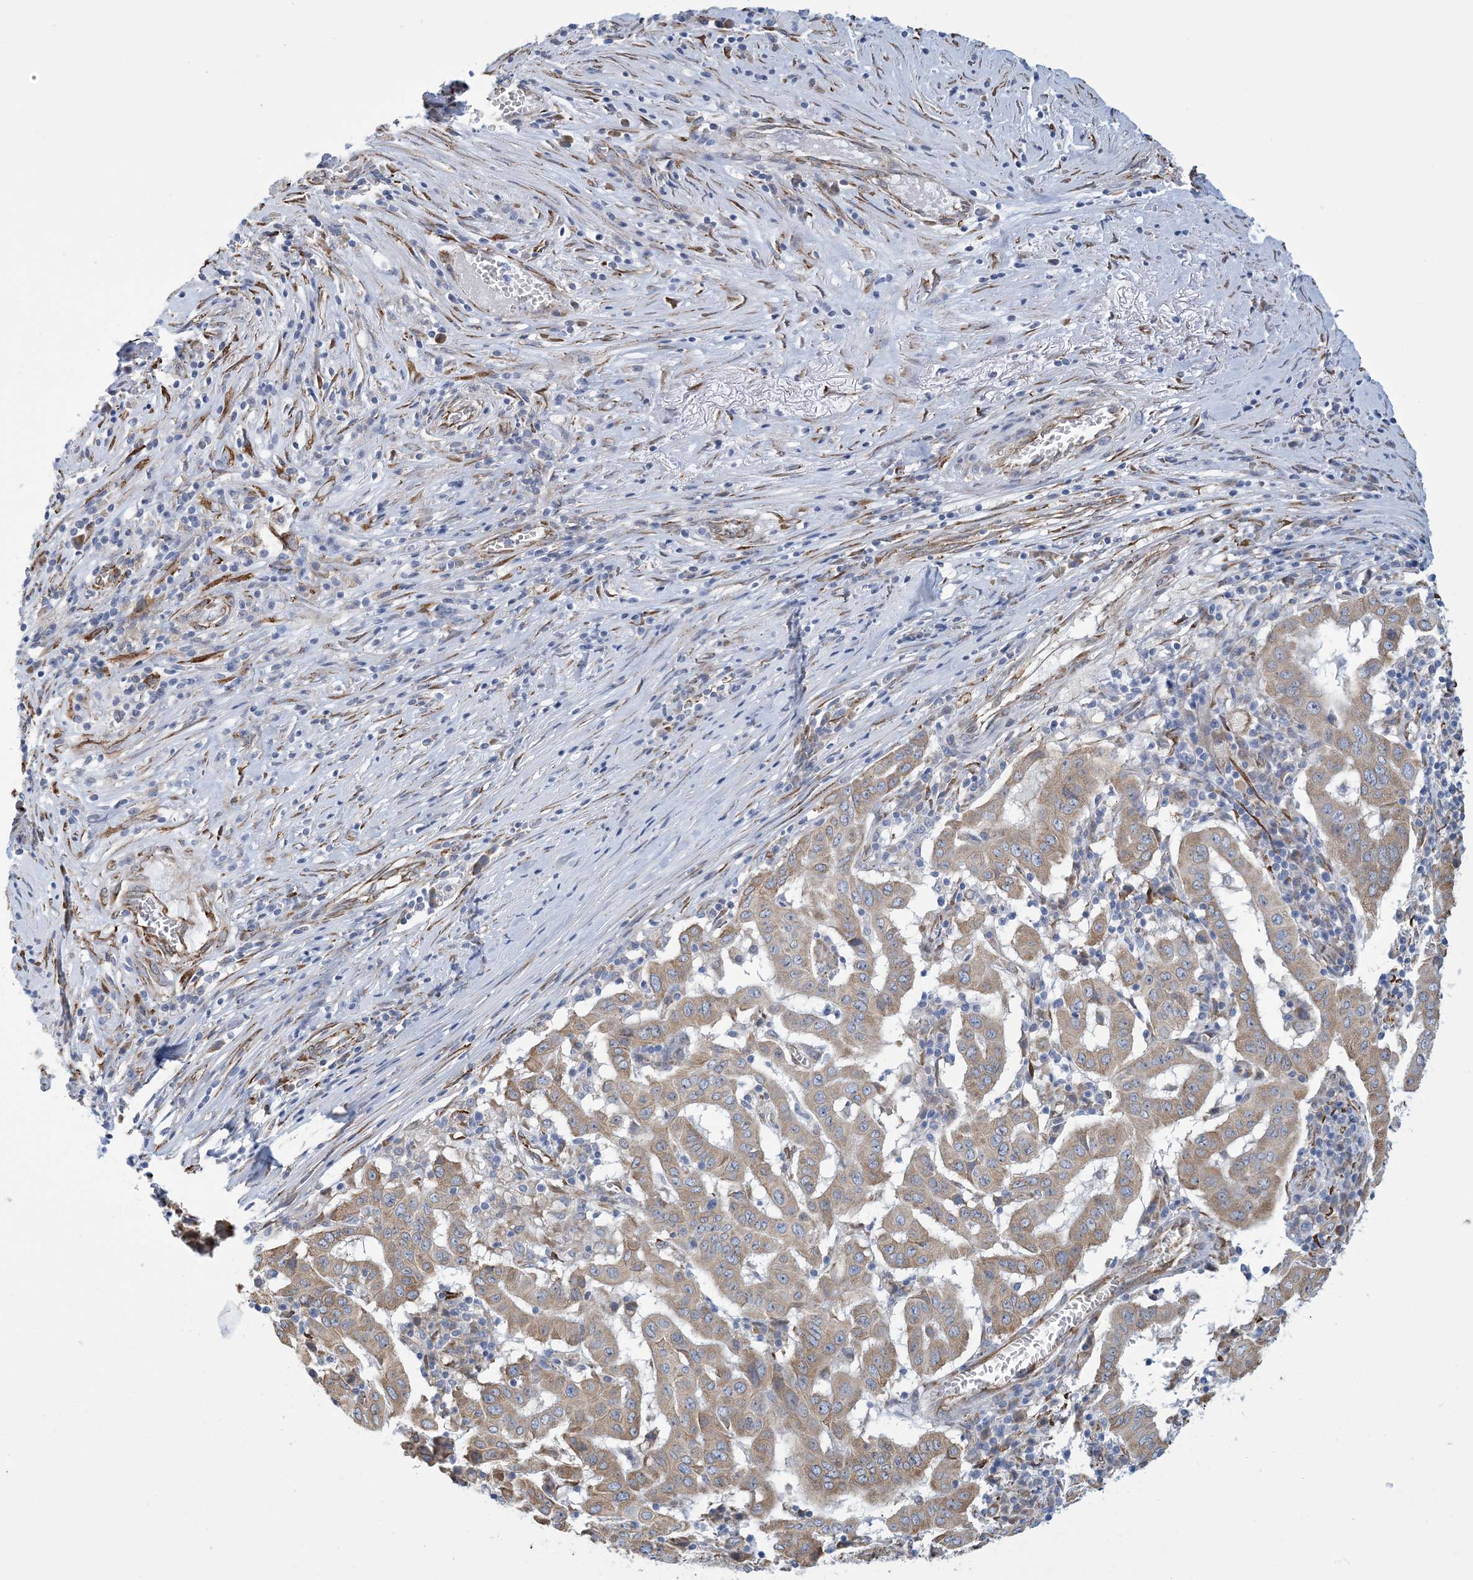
{"staining": {"intensity": "weak", "quantity": ">75%", "location": "cytoplasmic/membranous"}, "tissue": "pancreatic cancer", "cell_type": "Tumor cells", "image_type": "cancer", "snomed": [{"axis": "morphology", "description": "Adenocarcinoma, NOS"}, {"axis": "topography", "description": "Pancreas"}], "caption": "Protein staining by immunohistochemistry (IHC) shows weak cytoplasmic/membranous expression in approximately >75% of tumor cells in adenocarcinoma (pancreatic). The staining is performed using DAB (3,3'-diaminobenzidine) brown chromogen to label protein expression. The nuclei are counter-stained blue using hematoxylin.", "gene": "CCDC14", "patient": {"sex": "male", "age": 63}}